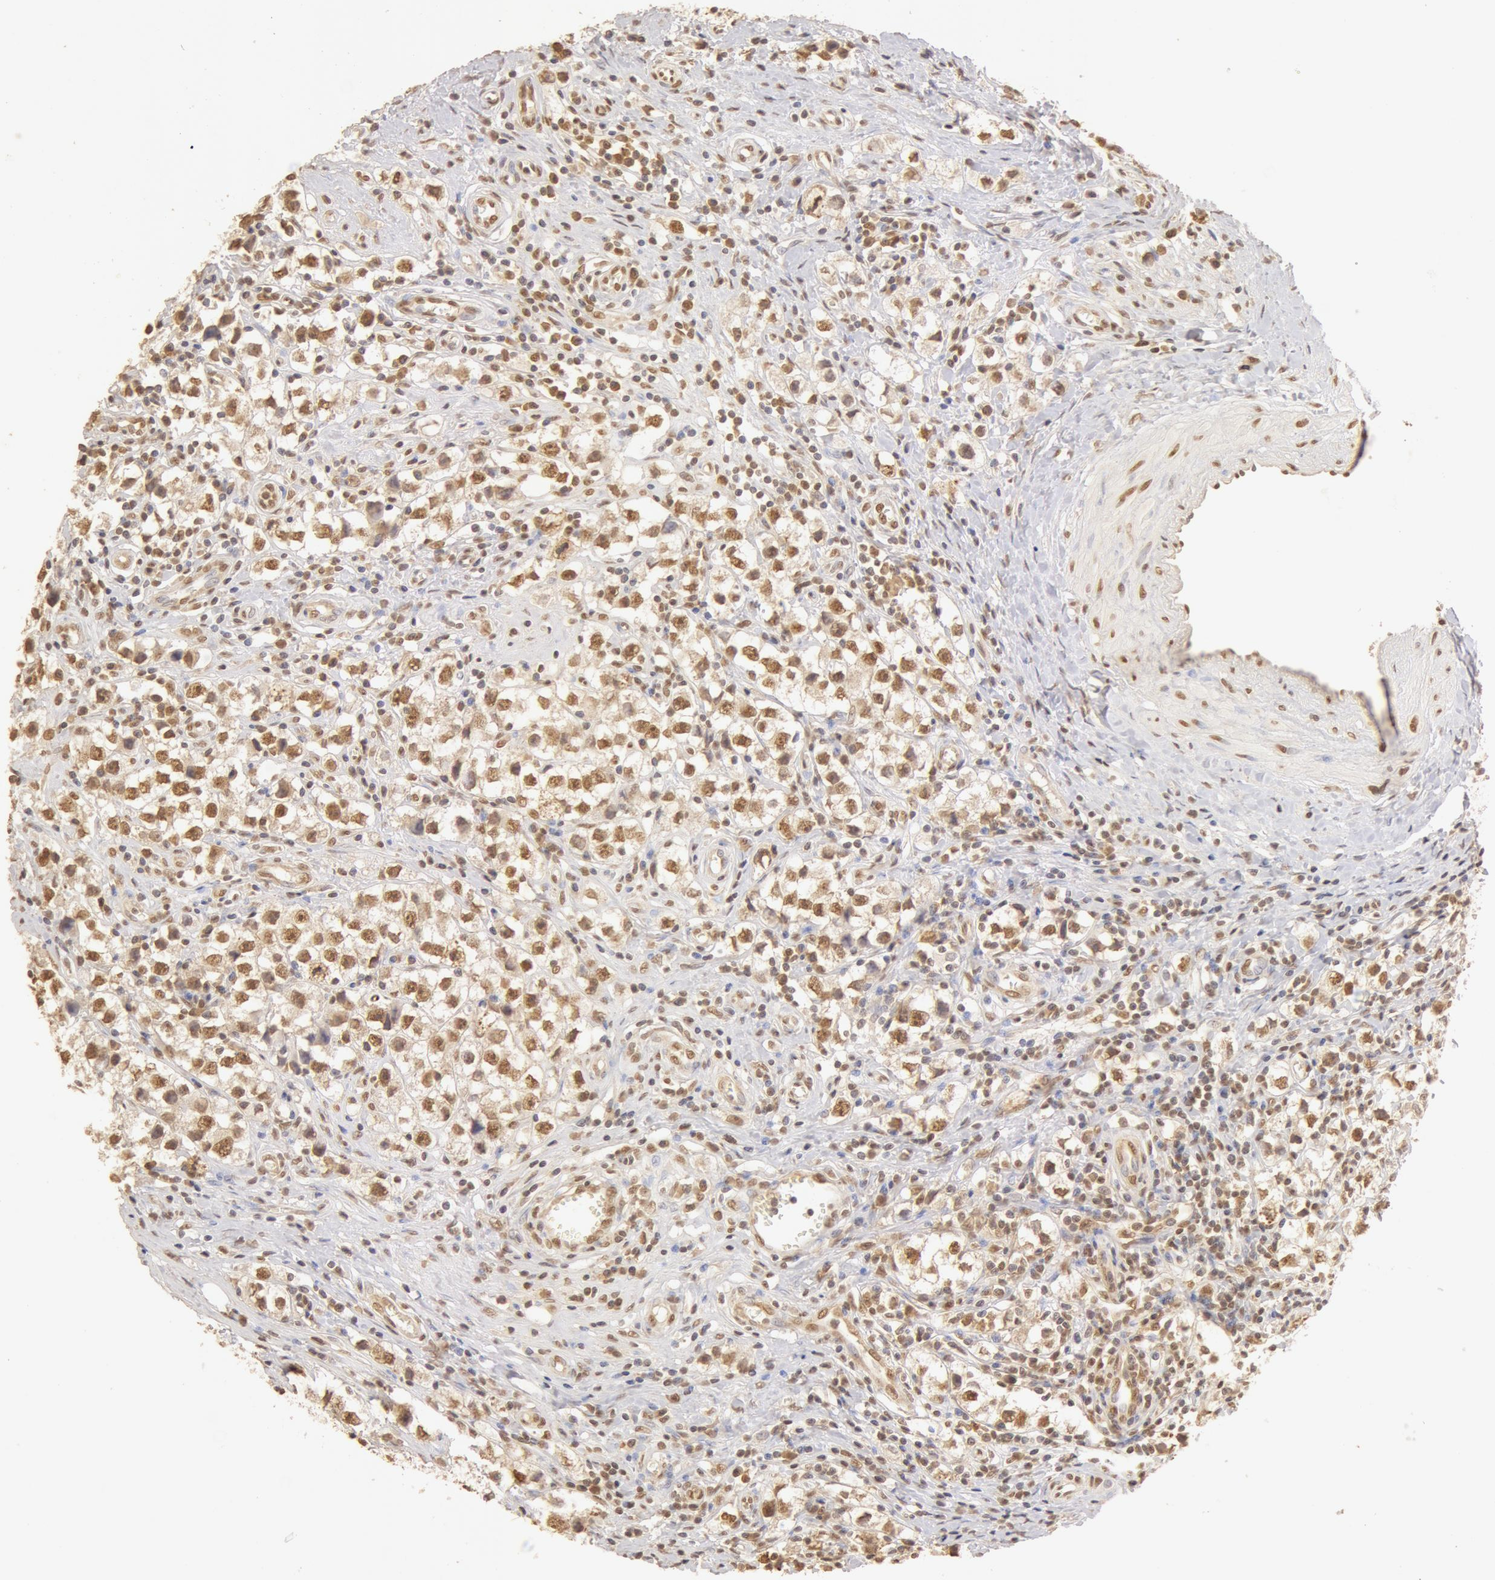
{"staining": {"intensity": "moderate", "quantity": ">75%", "location": "cytoplasmic/membranous,nuclear"}, "tissue": "testis cancer", "cell_type": "Tumor cells", "image_type": "cancer", "snomed": [{"axis": "morphology", "description": "Seminoma, NOS"}, {"axis": "topography", "description": "Testis"}], "caption": "Immunohistochemistry (IHC) staining of testis seminoma, which demonstrates medium levels of moderate cytoplasmic/membranous and nuclear expression in about >75% of tumor cells indicating moderate cytoplasmic/membranous and nuclear protein staining. The staining was performed using DAB (3,3'-diaminobenzidine) (brown) for protein detection and nuclei were counterstained in hematoxylin (blue).", "gene": "SNRNP70", "patient": {"sex": "male", "age": 35}}